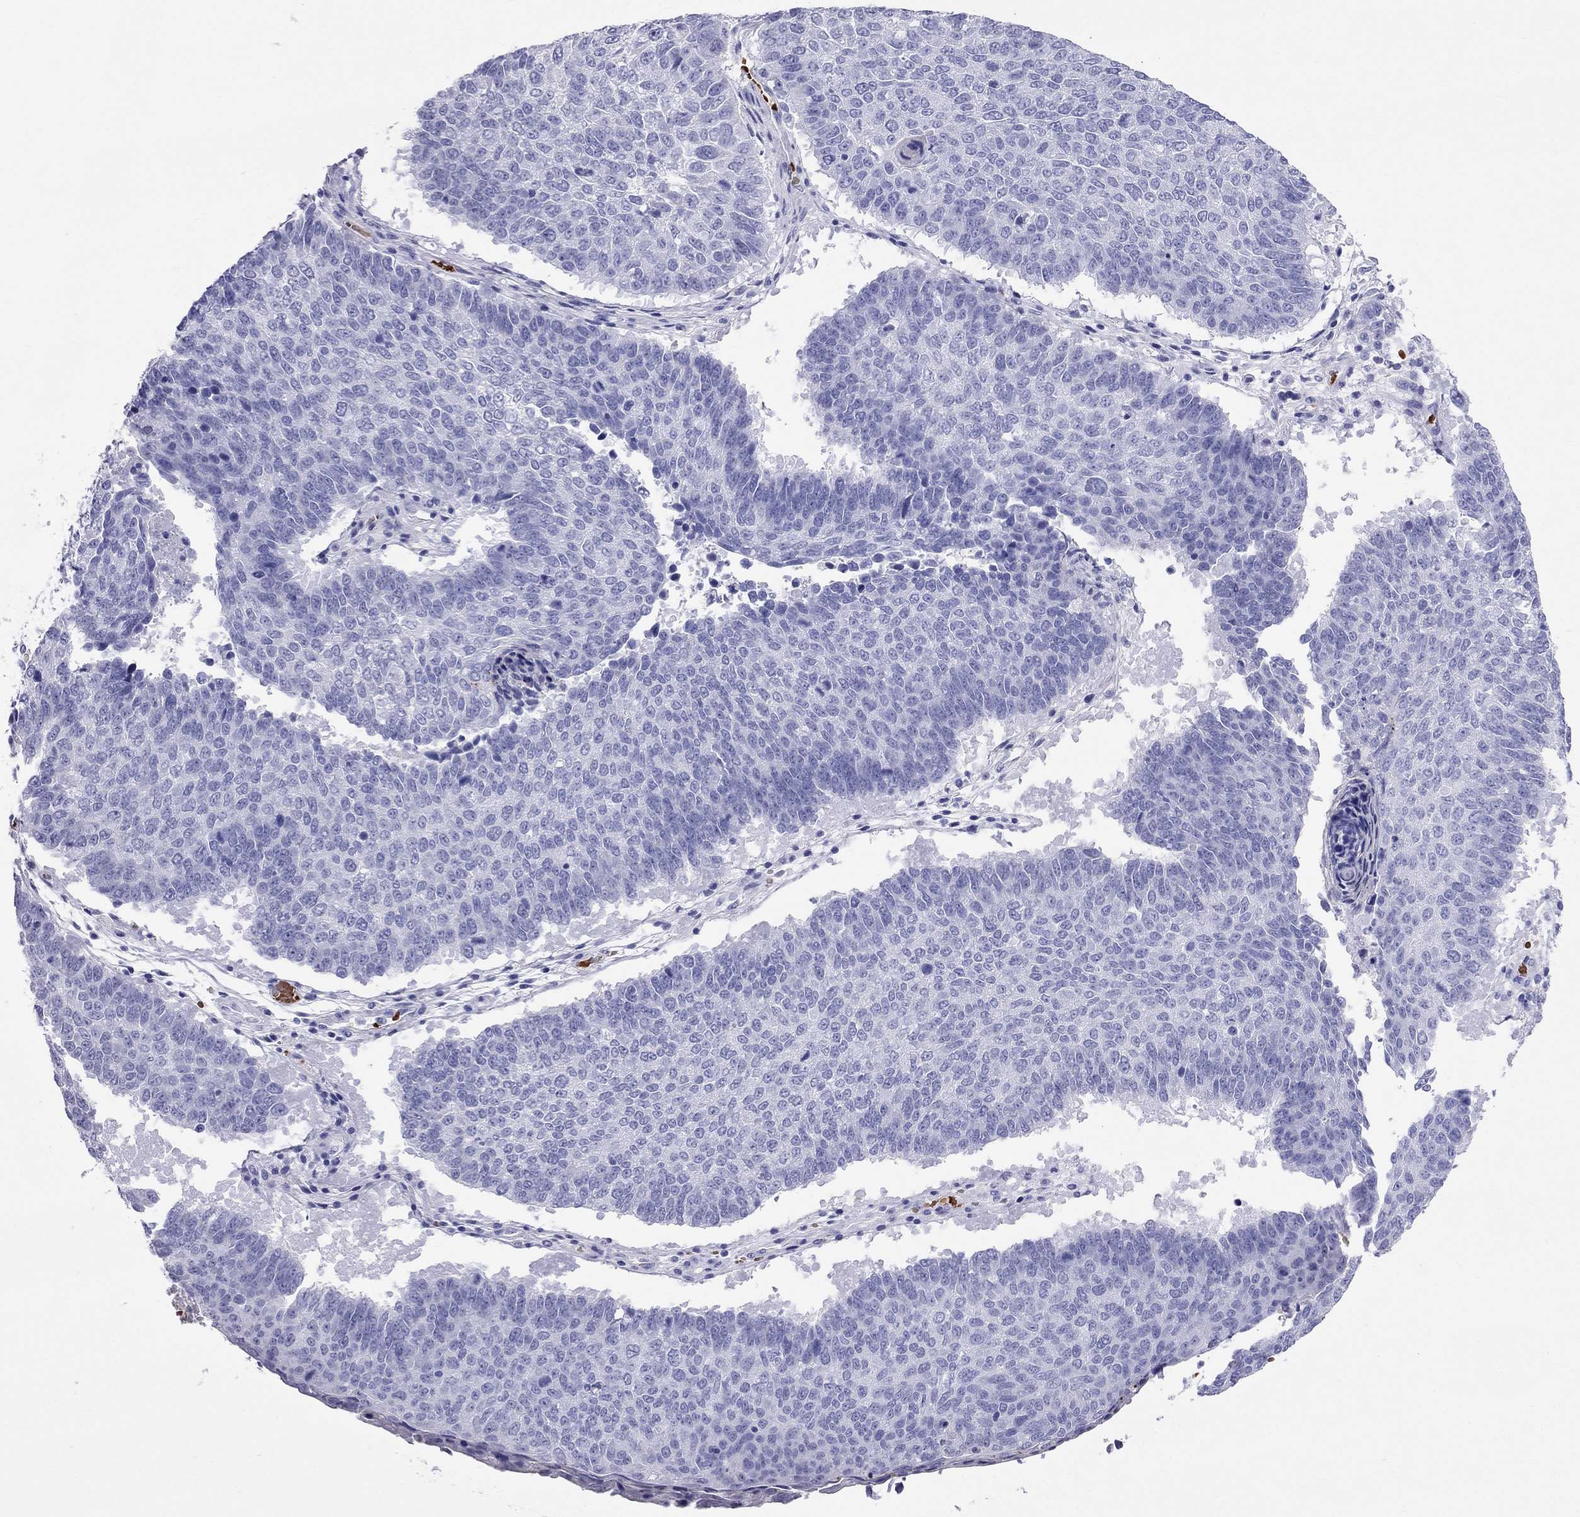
{"staining": {"intensity": "negative", "quantity": "none", "location": "none"}, "tissue": "lung cancer", "cell_type": "Tumor cells", "image_type": "cancer", "snomed": [{"axis": "morphology", "description": "Squamous cell carcinoma, NOS"}, {"axis": "topography", "description": "Lung"}], "caption": "IHC of human lung squamous cell carcinoma displays no positivity in tumor cells.", "gene": "DNAAF6", "patient": {"sex": "male", "age": 73}}